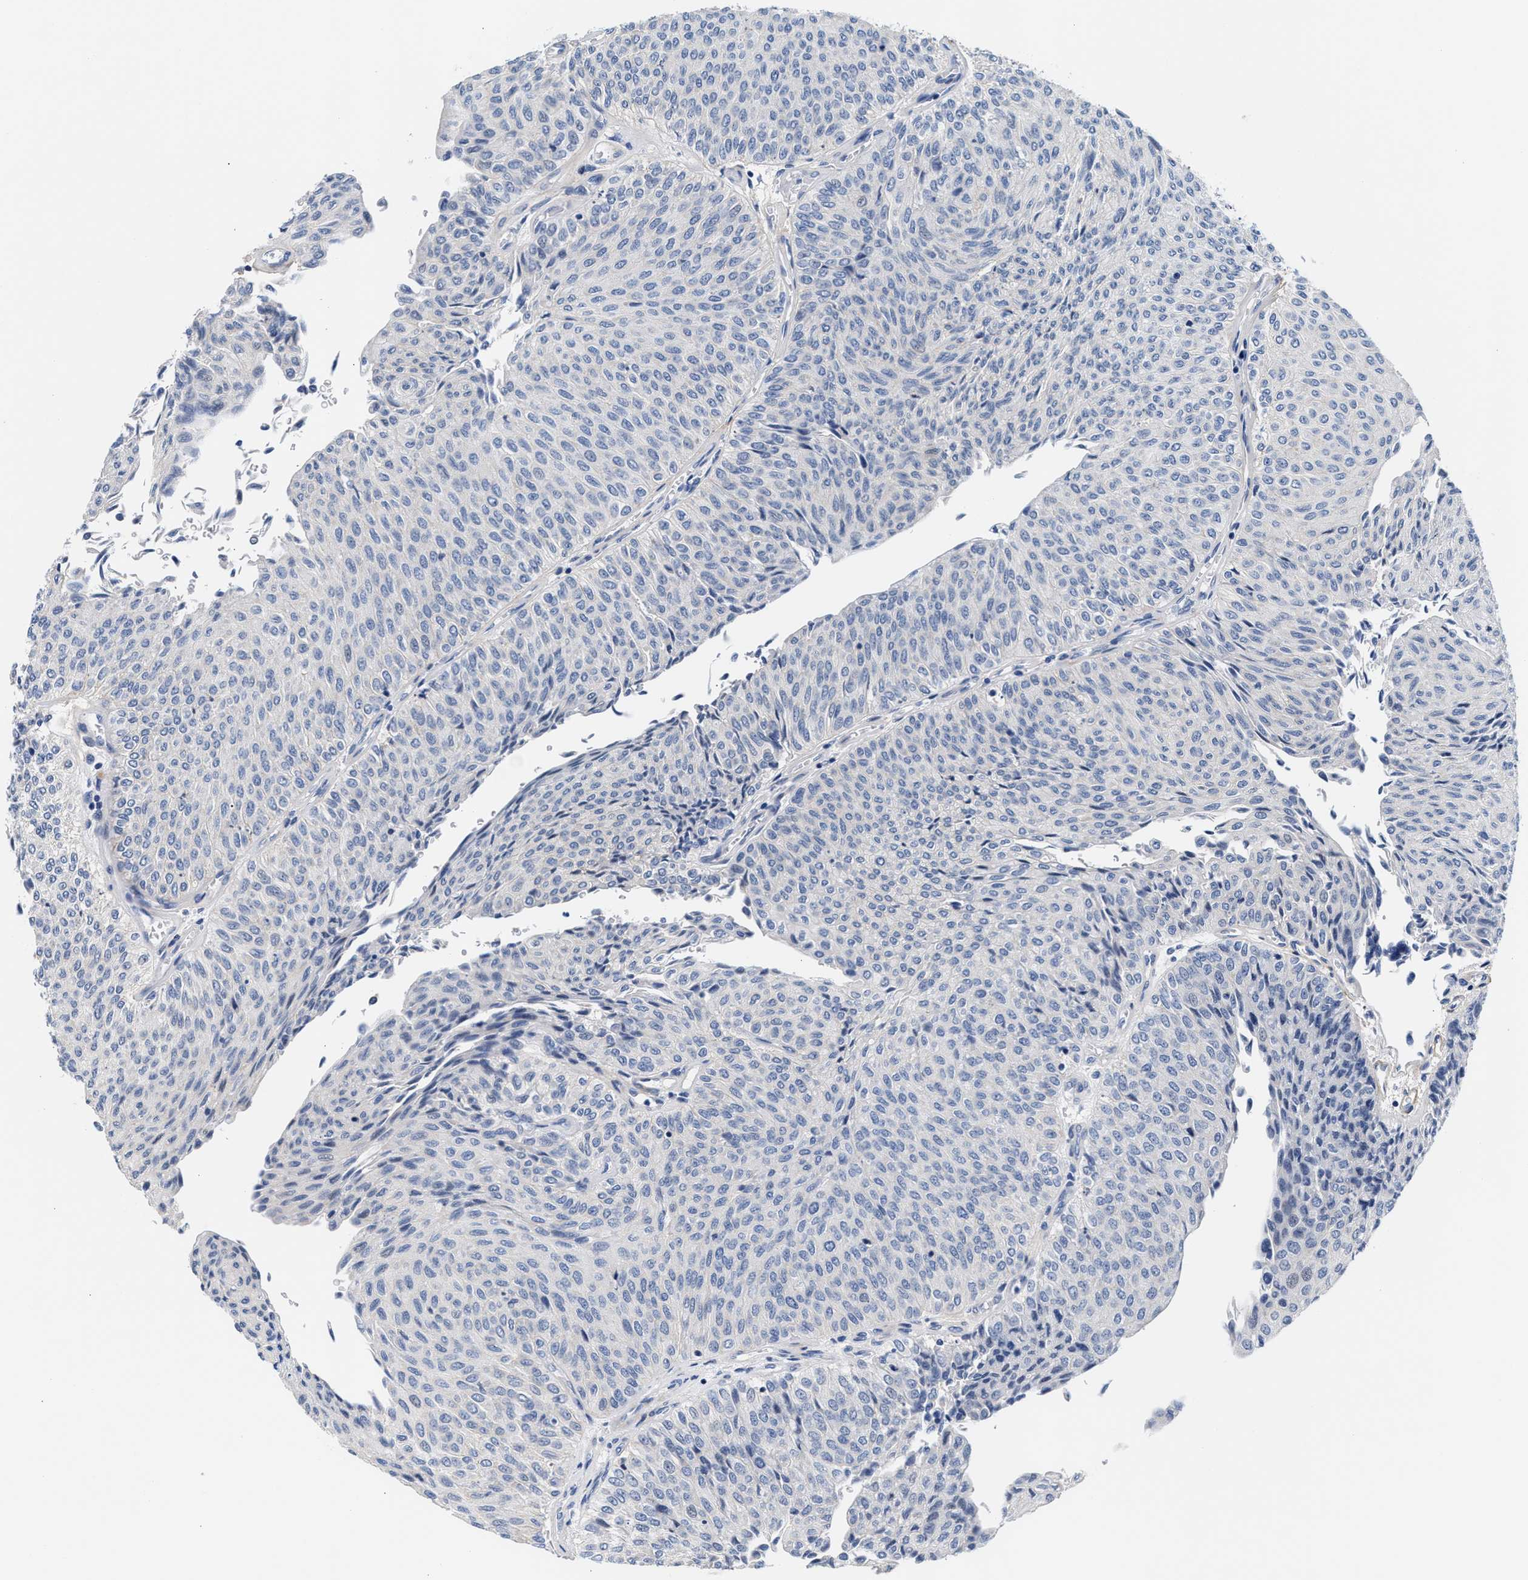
{"staining": {"intensity": "negative", "quantity": "none", "location": "none"}, "tissue": "urothelial cancer", "cell_type": "Tumor cells", "image_type": "cancer", "snomed": [{"axis": "morphology", "description": "Urothelial carcinoma, Low grade"}, {"axis": "topography", "description": "Urinary bladder"}], "caption": "Immunohistochemistry histopathology image of urothelial carcinoma (low-grade) stained for a protein (brown), which exhibits no expression in tumor cells.", "gene": "ACTL7B", "patient": {"sex": "male", "age": 78}}